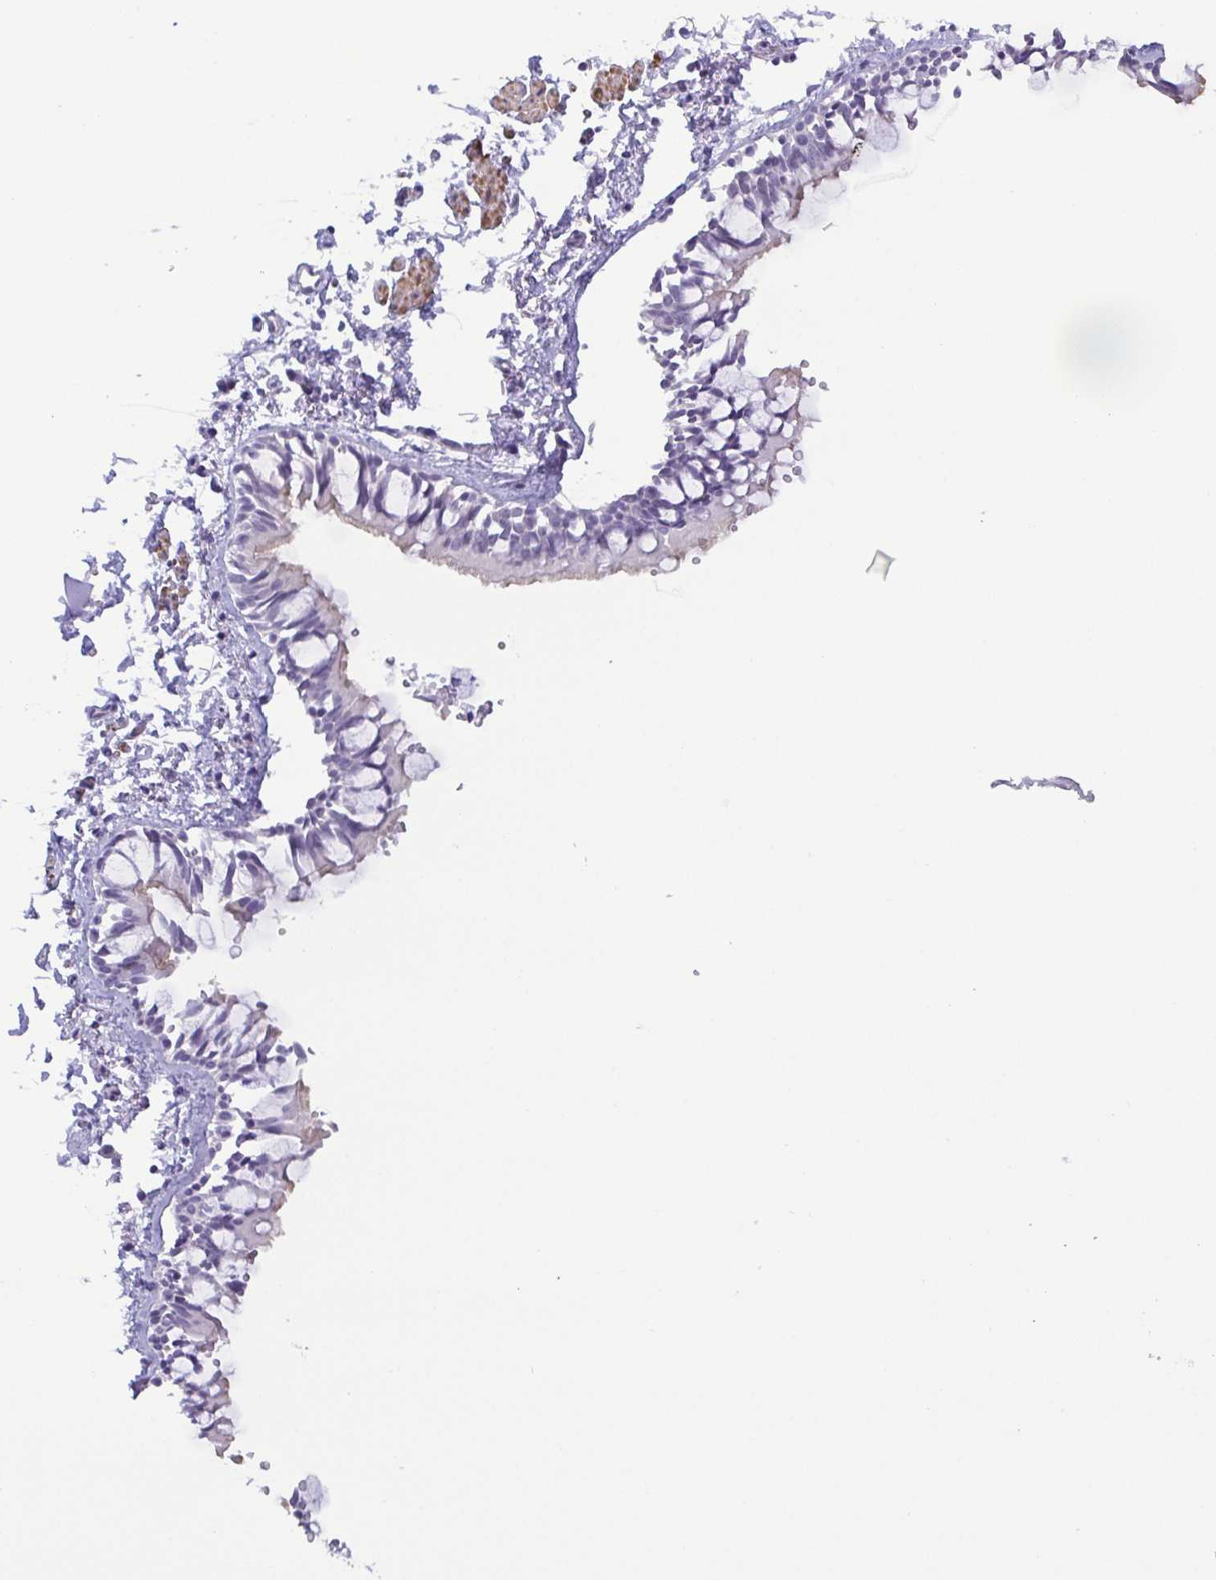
{"staining": {"intensity": "negative", "quantity": "none", "location": "none"}, "tissue": "bronchus", "cell_type": "Respiratory epithelial cells", "image_type": "normal", "snomed": [{"axis": "morphology", "description": "Normal tissue, NOS"}, {"axis": "topography", "description": "Bronchus"}], "caption": "Unremarkable bronchus was stained to show a protein in brown. There is no significant staining in respiratory epithelial cells. The staining was performed using DAB (3,3'-diaminobenzidine) to visualize the protein expression in brown, while the nuclei were stained in blue with hematoxylin (Magnification: 20x).", "gene": "MYL7", "patient": {"sex": "female", "age": 59}}